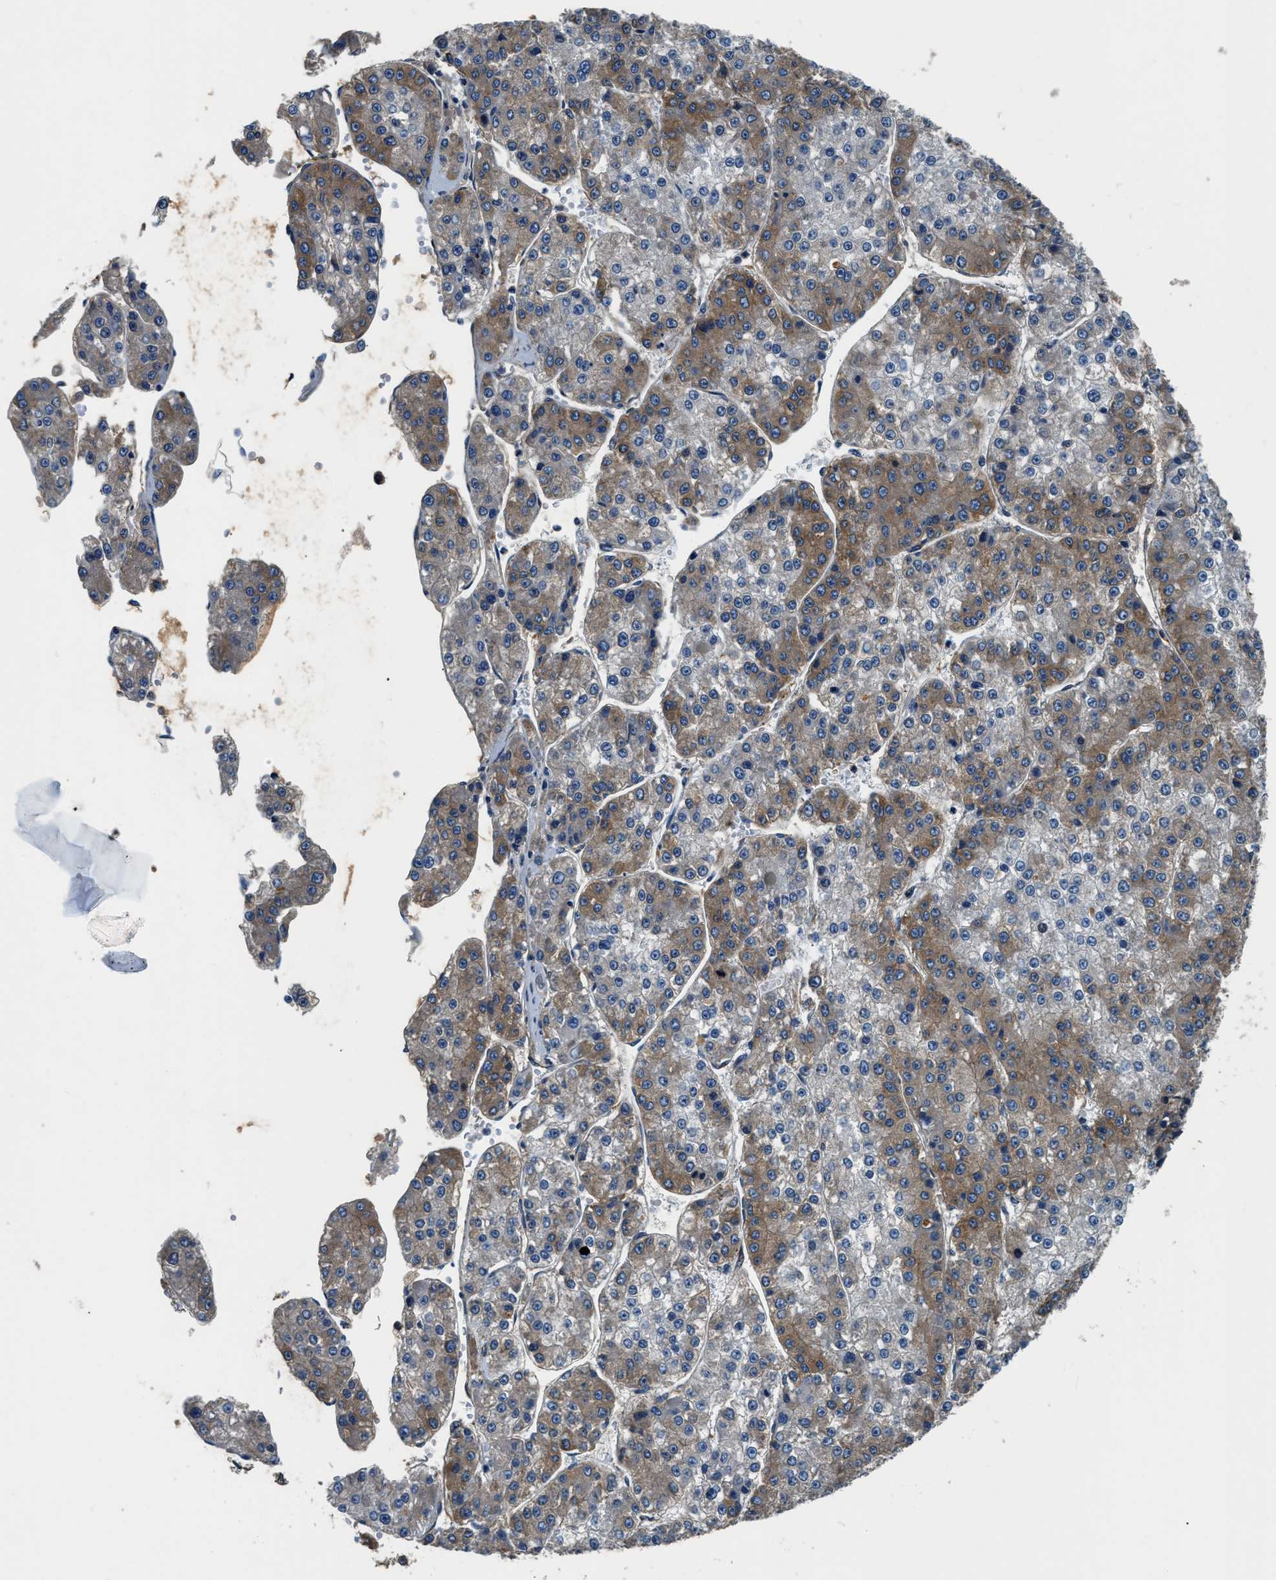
{"staining": {"intensity": "moderate", "quantity": "25%-75%", "location": "cytoplasmic/membranous"}, "tissue": "liver cancer", "cell_type": "Tumor cells", "image_type": "cancer", "snomed": [{"axis": "morphology", "description": "Carcinoma, Hepatocellular, NOS"}, {"axis": "topography", "description": "Liver"}], "caption": "Liver hepatocellular carcinoma tissue reveals moderate cytoplasmic/membranous expression in approximately 25%-75% of tumor cells", "gene": "EEA1", "patient": {"sex": "female", "age": 73}}